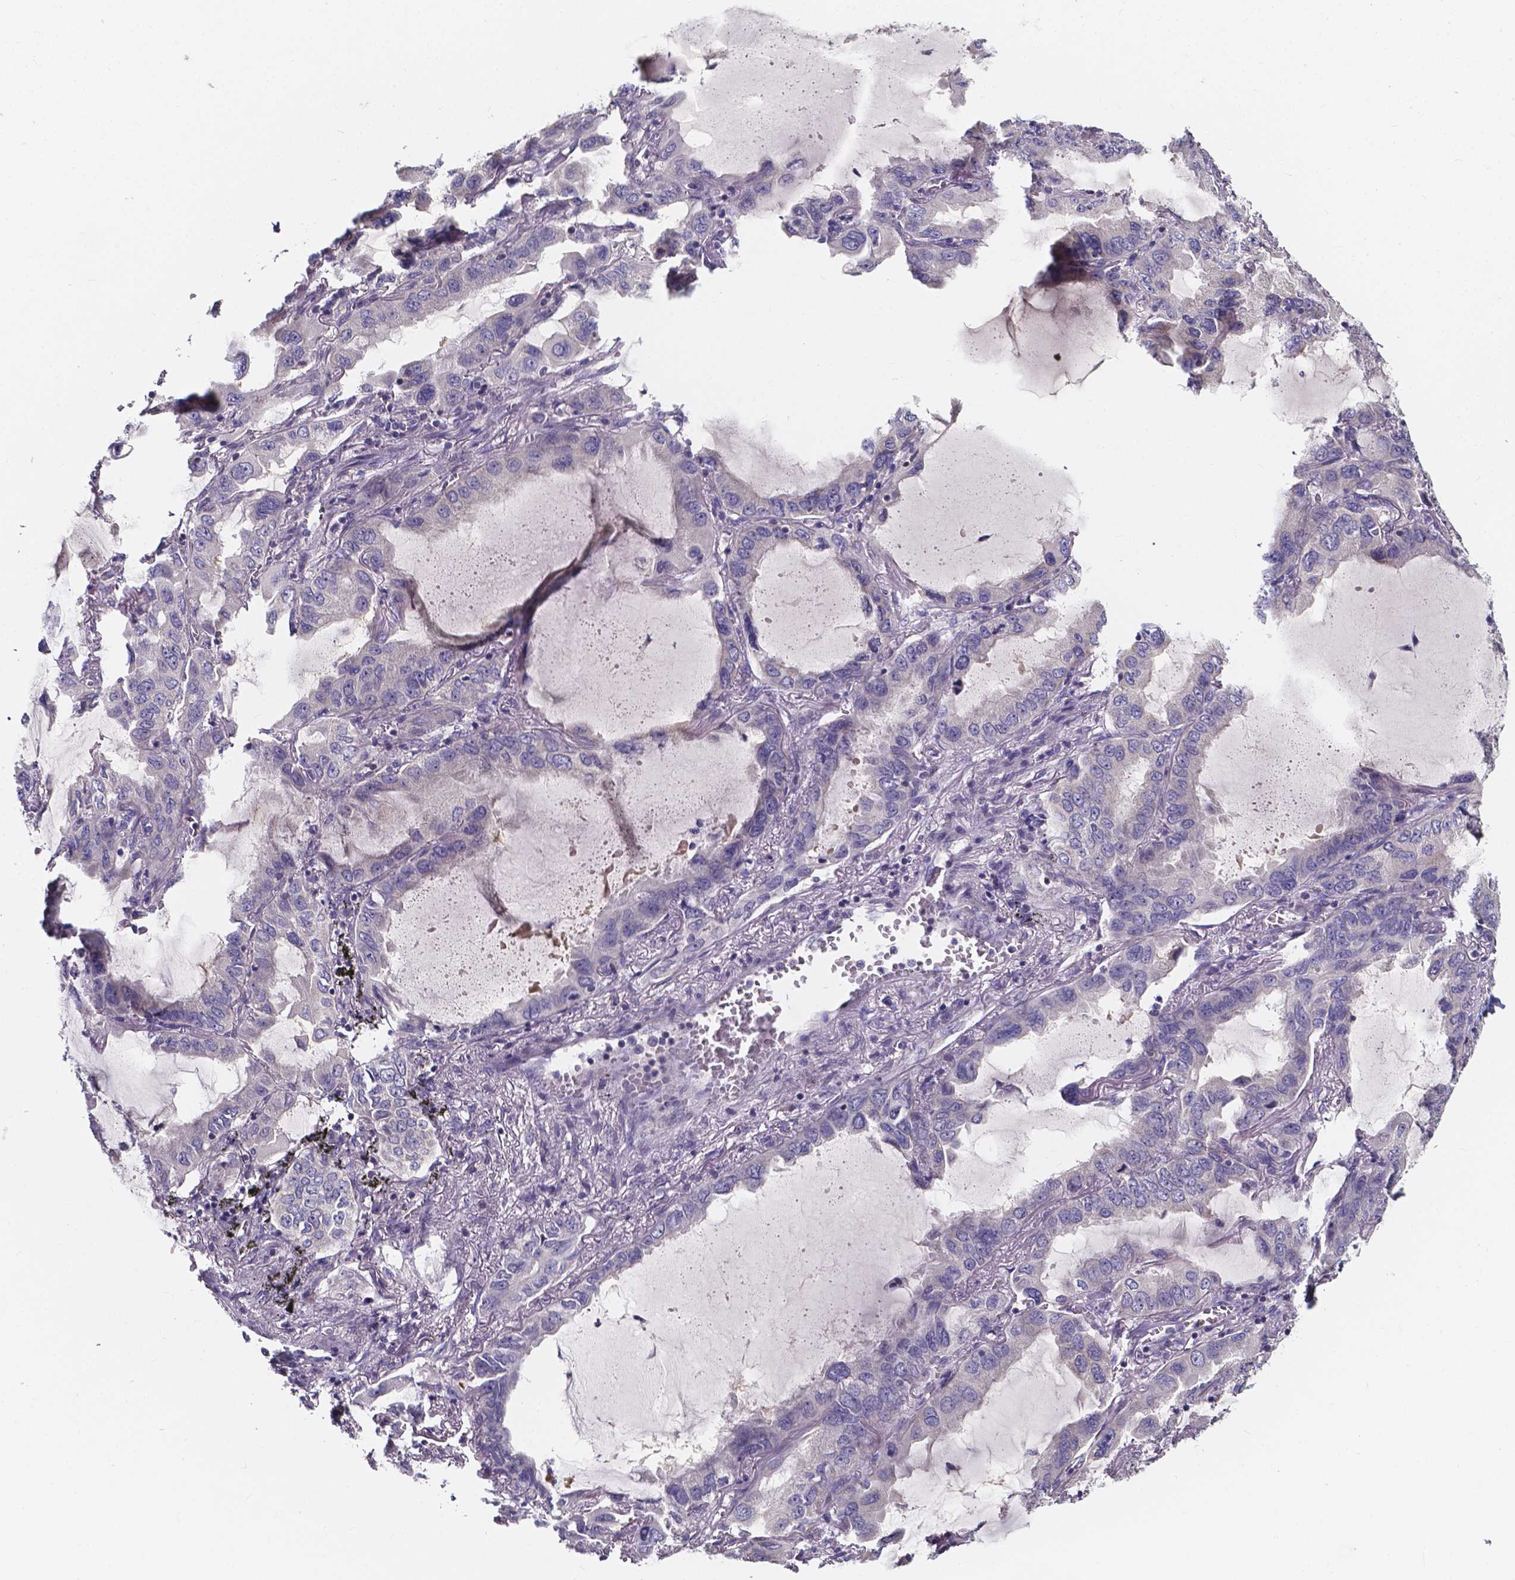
{"staining": {"intensity": "negative", "quantity": "none", "location": "none"}, "tissue": "lung cancer", "cell_type": "Tumor cells", "image_type": "cancer", "snomed": [{"axis": "morphology", "description": "Adenocarcinoma, NOS"}, {"axis": "topography", "description": "Lung"}], "caption": "IHC of lung adenocarcinoma reveals no staining in tumor cells. The staining was performed using DAB to visualize the protein expression in brown, while the nuclei were stained in blue with hematoxylin (Magnification: 20x).", "gene": "THEMIS", "patient": {"sex": "male", "age": 64}}